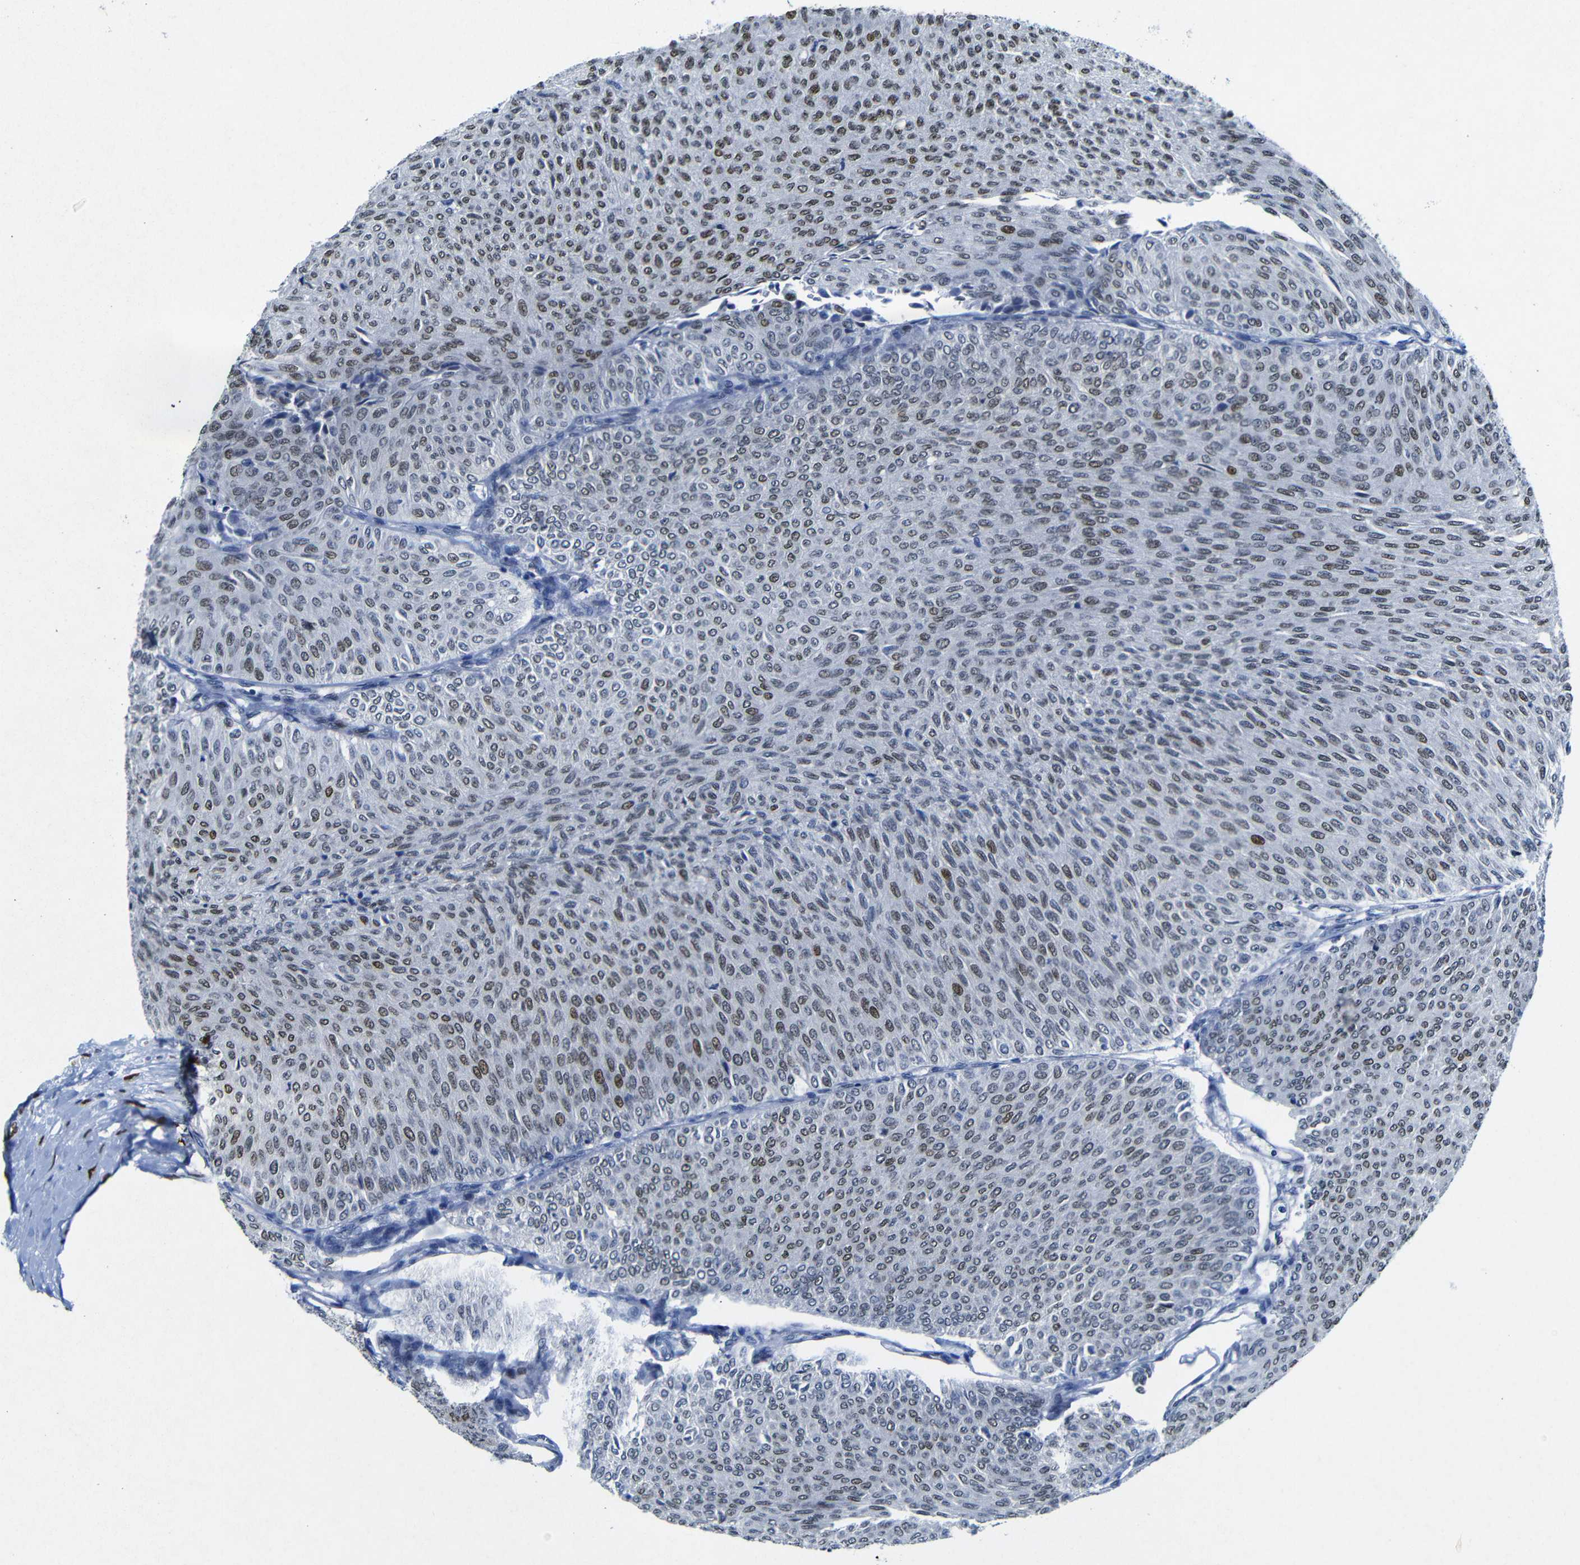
{"staining": {"intensity": "strong", "quantity": "25%-75%", "location": "nuclear"}, "tissue": "urothelial cancer", "cell_type": "Tumor cells", "image_type": "cancer", "snomed": [{"axis": "morphology", "description": "Urothelial carcinoma, Low grade"}, {"axis": "topography", "description": "Urinary bladder"}], "caption": "High-power microscopy captured an immunohistochemistry histopathology image of urothelial cancer, revealing strong nuclear staining in about 25%-75% of tumor cells.", "gene": "FOSL2", "patient": {"sex": "male", "age": 78}}